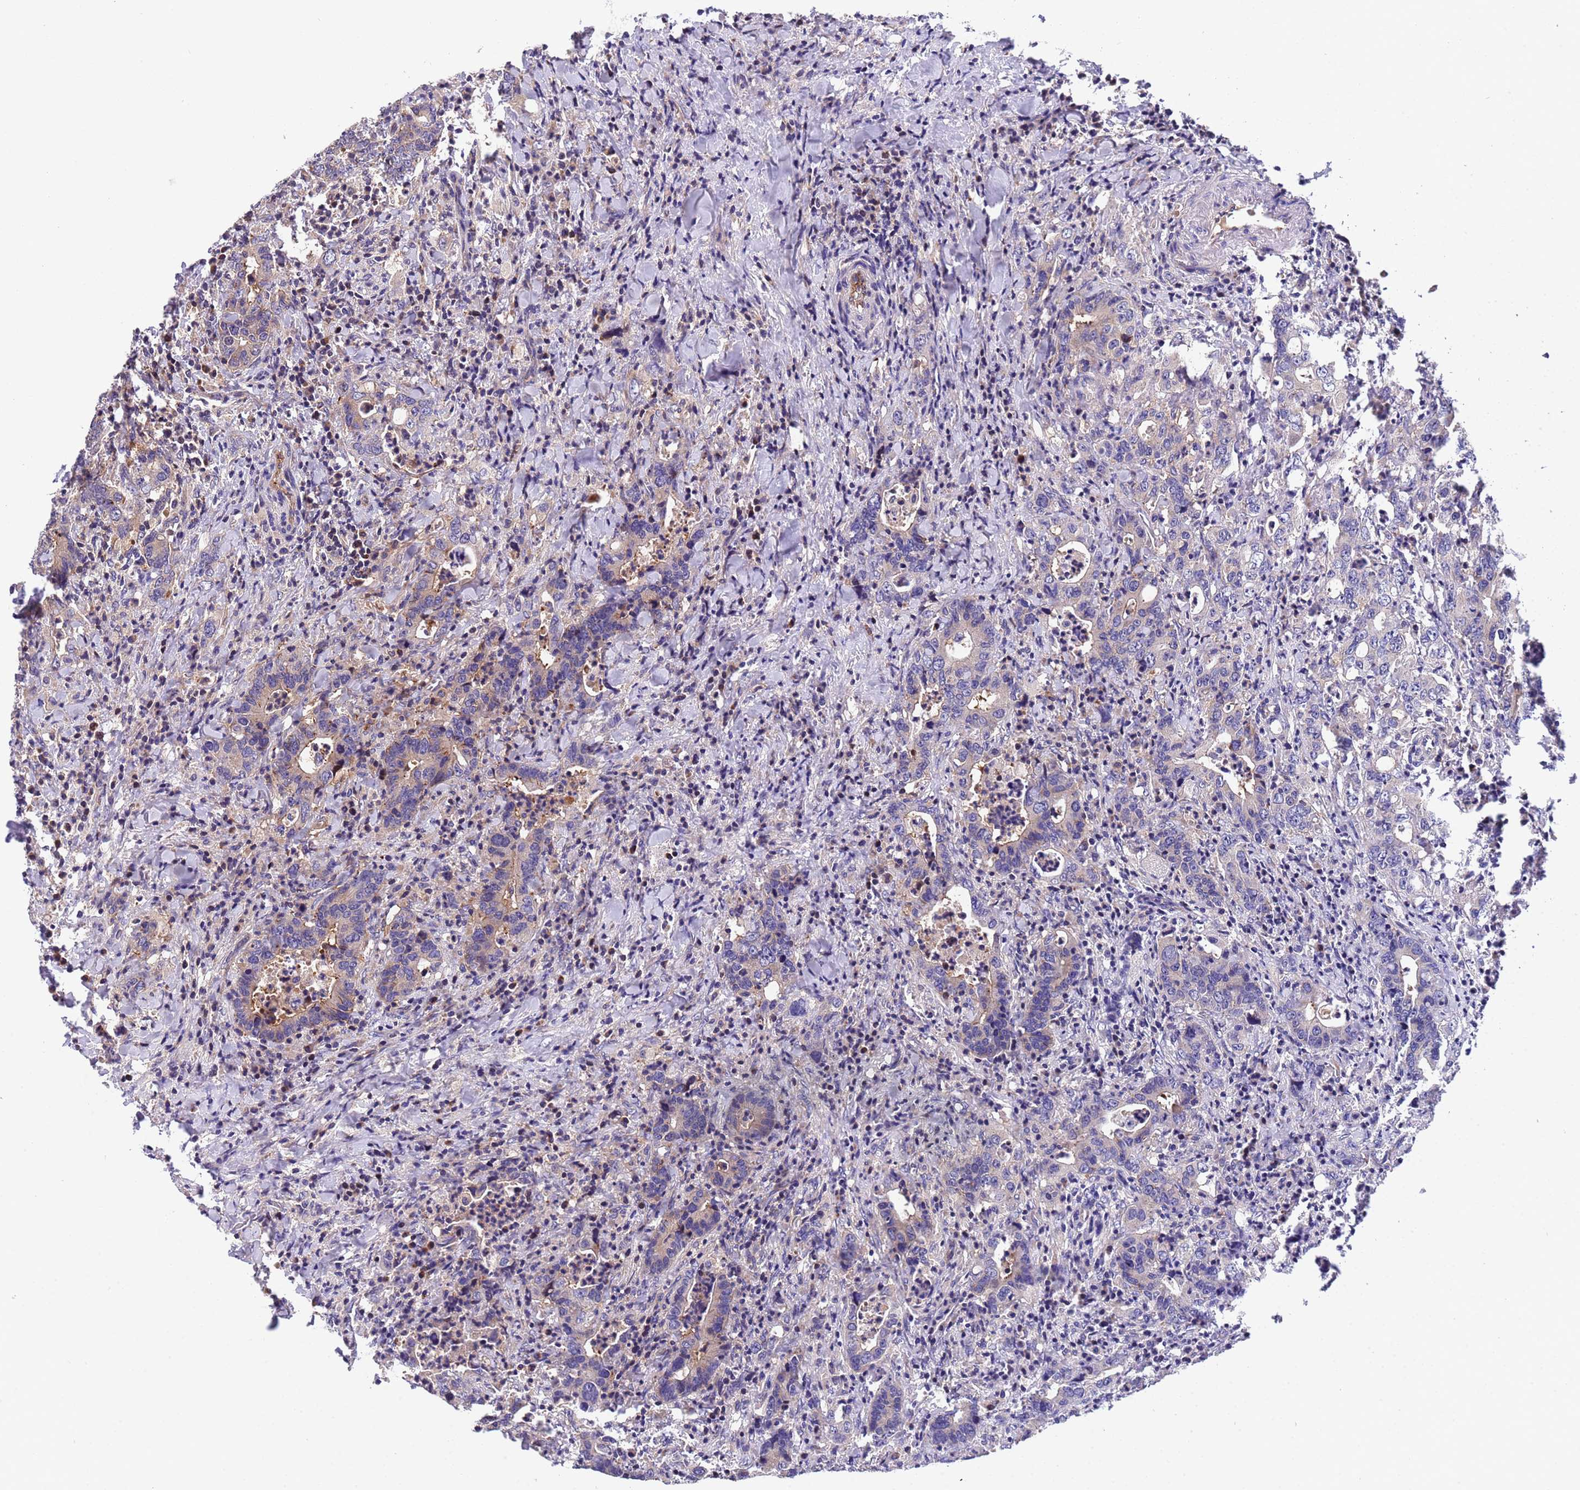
{"staining": {"intensity": "weak", "quantity": "<25%", "location": "cytoplasmic/membranous"}, "tissue": "colorectal cancer", "cell_type": "Tumor cells", "image_type": "cancer", "snomed": [{"axis": "morphology", "description": "Adenocarcinoma, NOS"}, {"axis": "topography", "description": "Colon"}], "caption": "IHC of human colorectal cancer (adenocarcinoma) displays no staining in tumor cells.", "gene": "PARP16", "patient": {"sex": "female", "age": 75}}